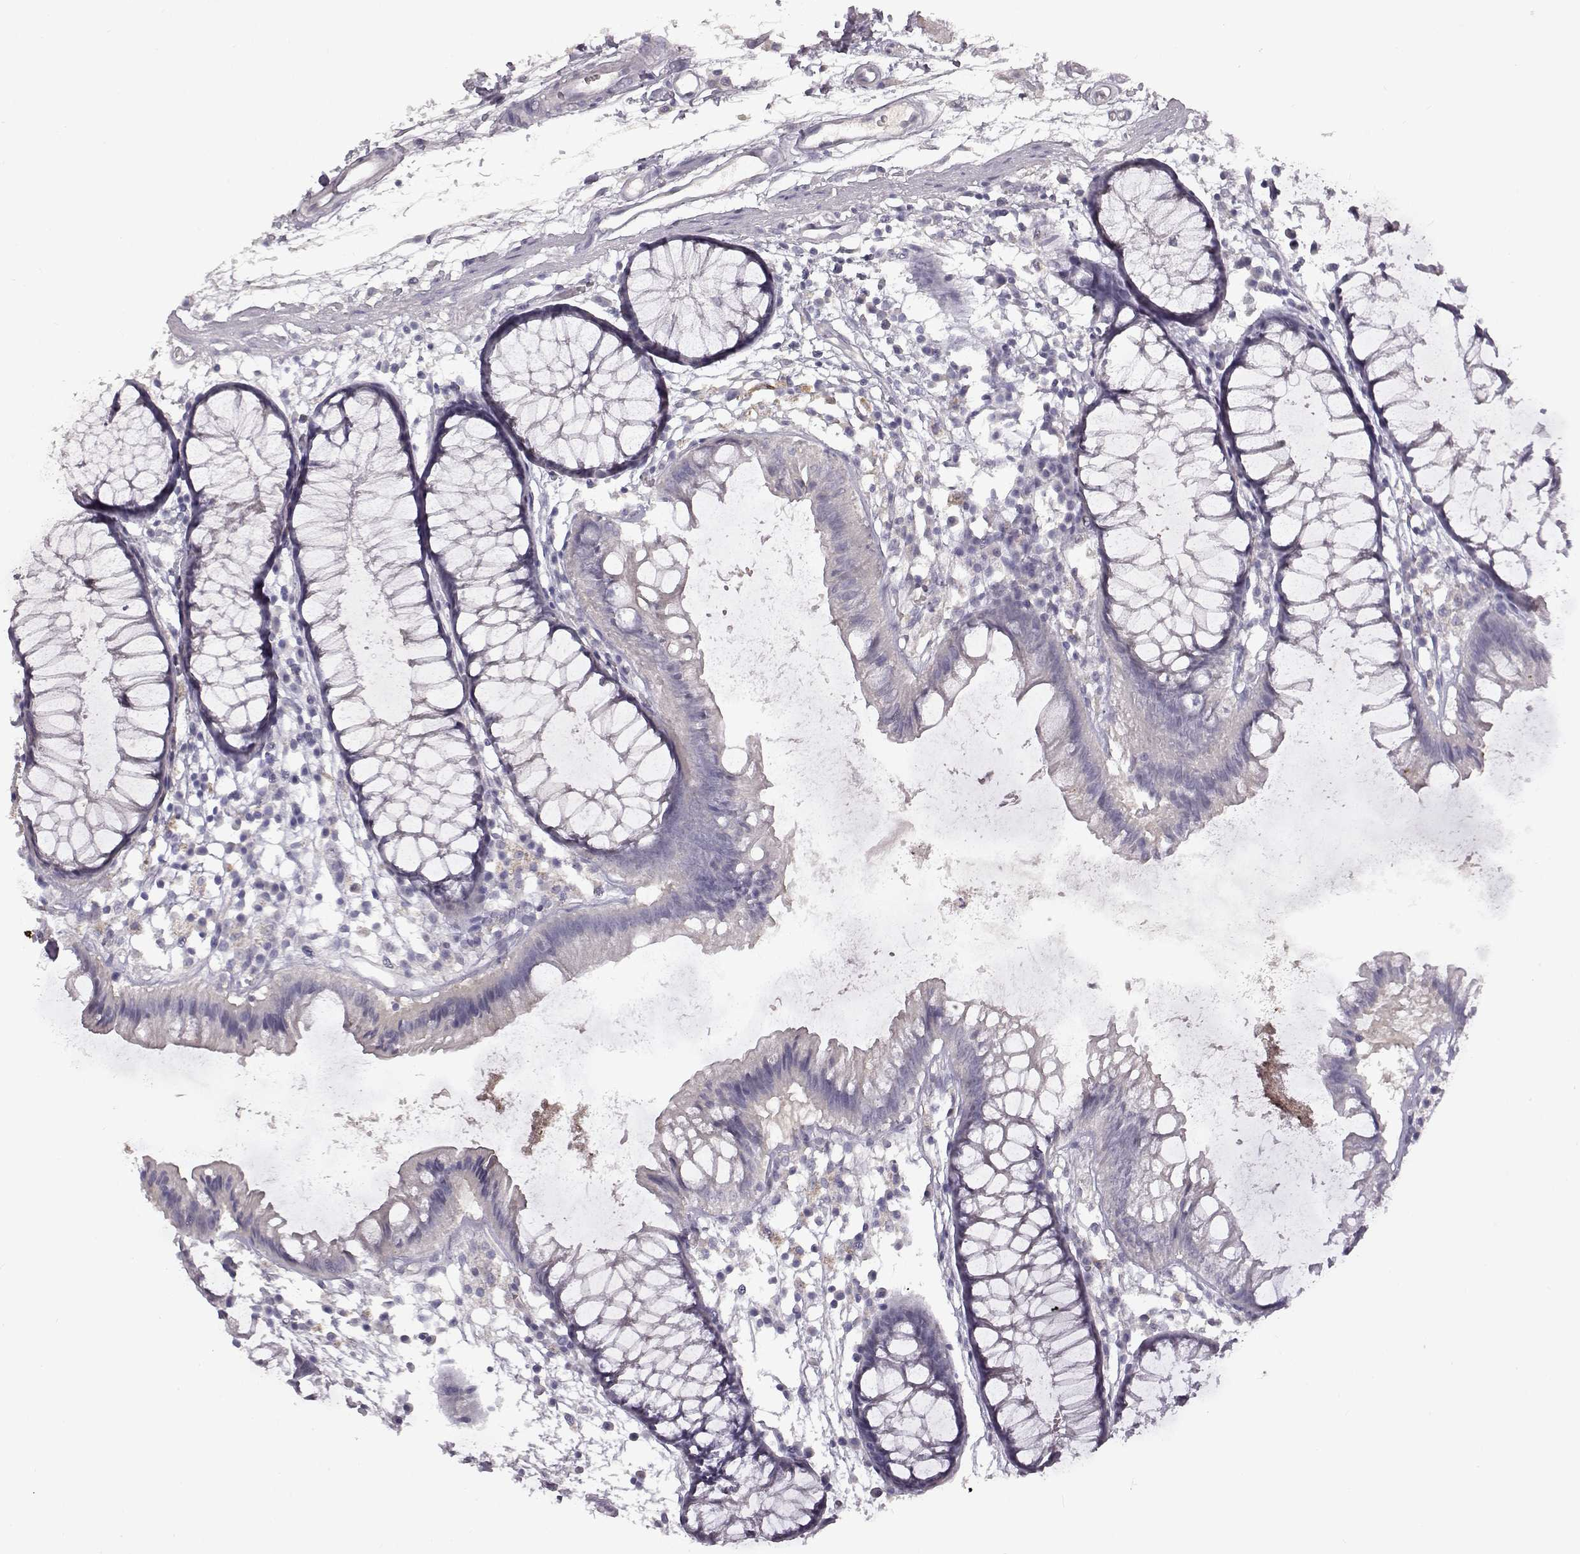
{"staining": {"intensity": "negative", "quantity": "none", "location": "none"}, "tissue": "colon", "cell_type": "Endothelial cells", "image_type": "normal", "snomed": [{"axis": "morphology", "description": "Normal tissue, NOS"}, {"axis": "morphology", "description": "Adenocarcinoma, NOS"}, {"axis": "topography", "description": "Colon"}], "caption": "Colon stained for a protein using immunohistochemistry (IHC) exhibits no positivity endothelial cells.", "gene": "SPAG17", "patient": {"sex": "male", "age": 65}}